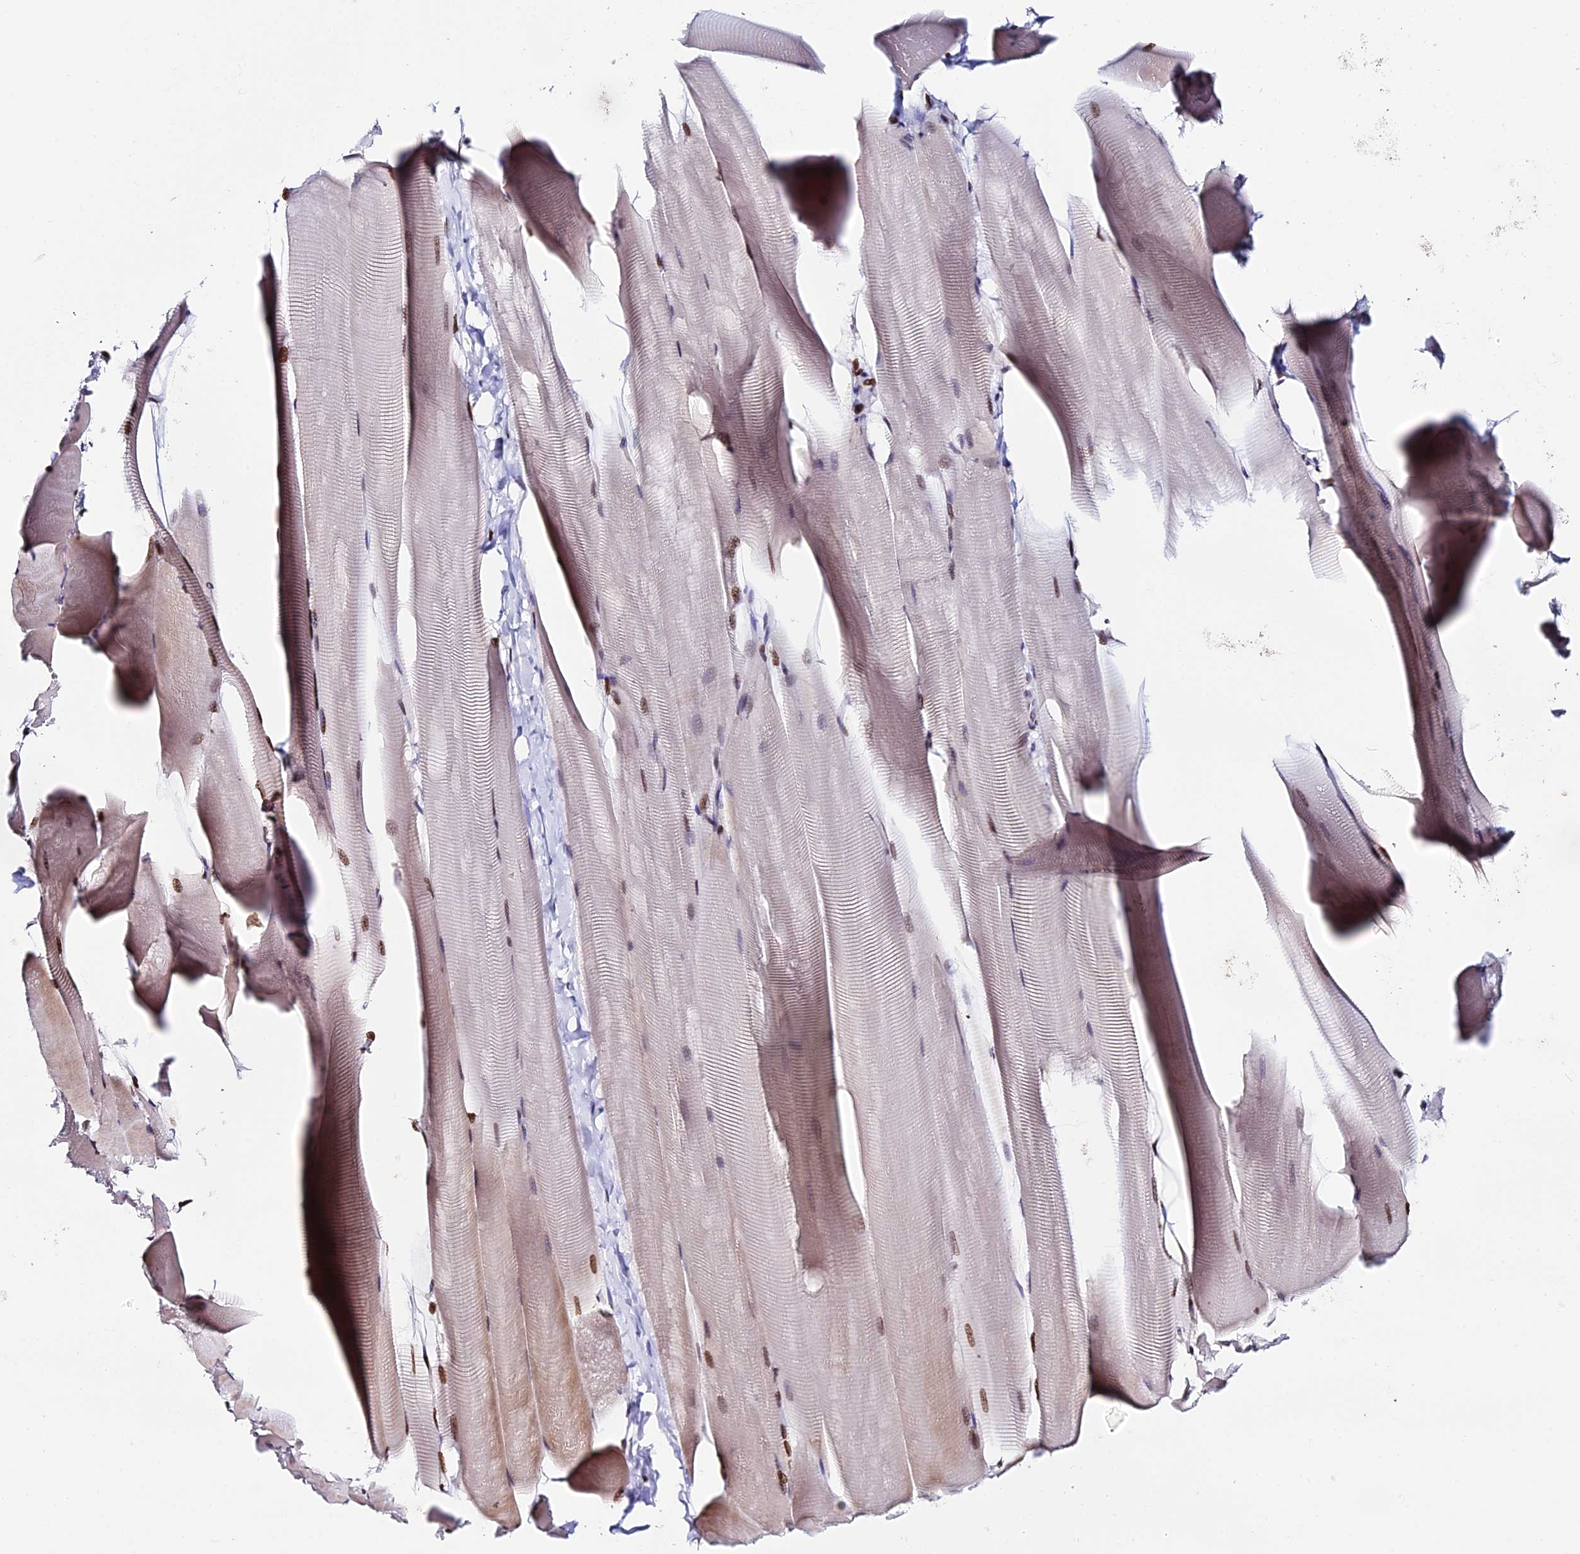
{"staining": {"intensity": "moderate", "quantity": "25%-75%", "location": "nuclear"}, "tissue": "skeletal muscle", "cell_type": "Myocytes", "image_type": "normal", "snomed": [{"axis": "morphology", "description": "Normal tissue, NOS"}, {"axis": "topography", "description": "Skeletal muscle"}], "caption": "DAB (3,3'-diaminobenzidine) immunohistochemical staining of benign human skeletal muscle exhibits moderate nuclear protein positivity in approximately 25%-75% of myocytes. (IHC, brightfield microscopy, high magnification).", "gene": "MYNN", "patient": {"sex": "male", "age": 25}}